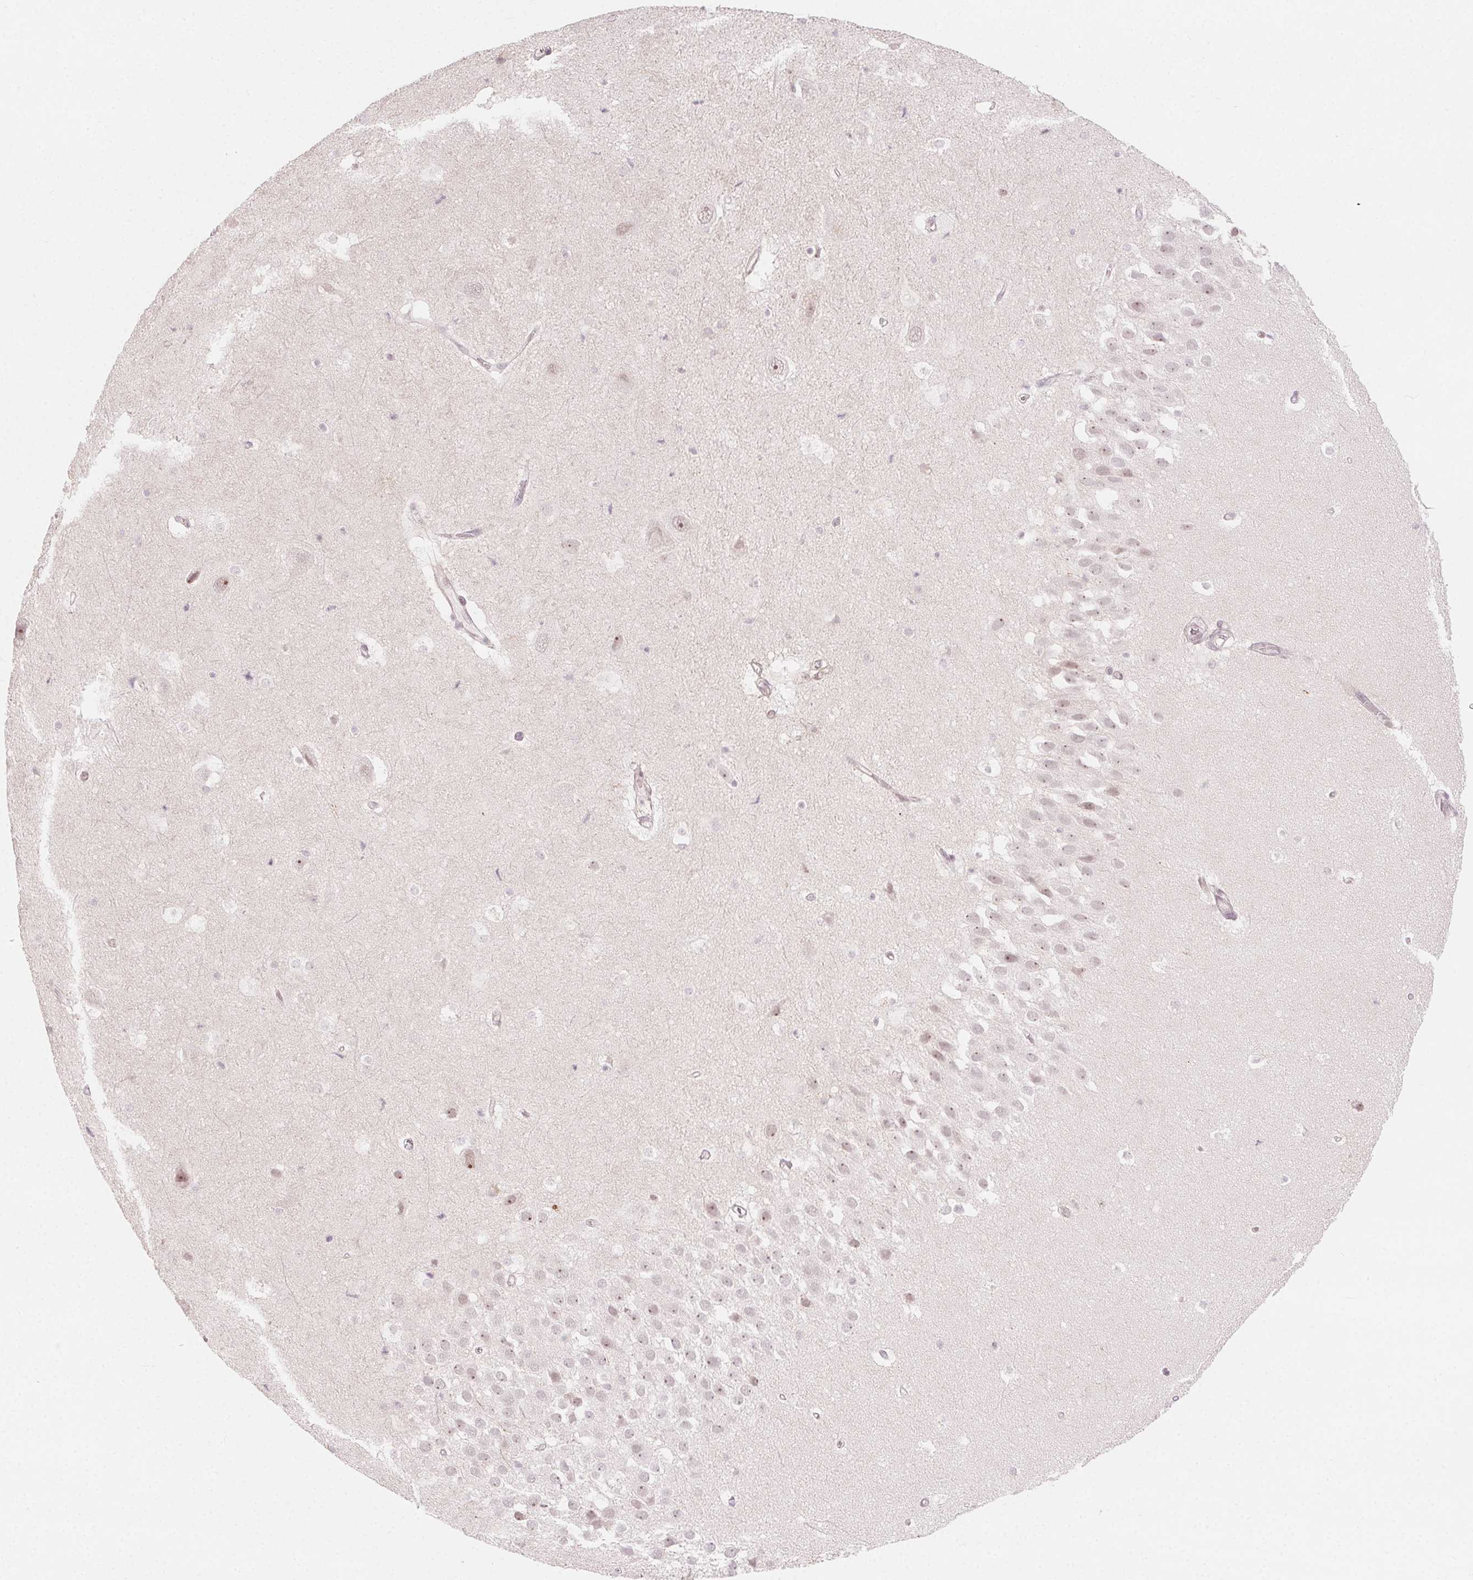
{"staining": {"intensity": "weak", "quantity": "<25%", "location": "nuclear"}, "tissue": "hippocampus", "cell_type": "Glial cells", "image_type": "normal", "snomed": [{"axis": "morphology", "description": "Normal tissue, NOS"}, {"axis": "topography", "description": "Hippocampus"}], "caption": "DAB immunohistochemical staining of benign hippocampus exhibits no significant expression in glial cells.", "gene": "TUB", "patient": {"sex": "male", "age": 26}}